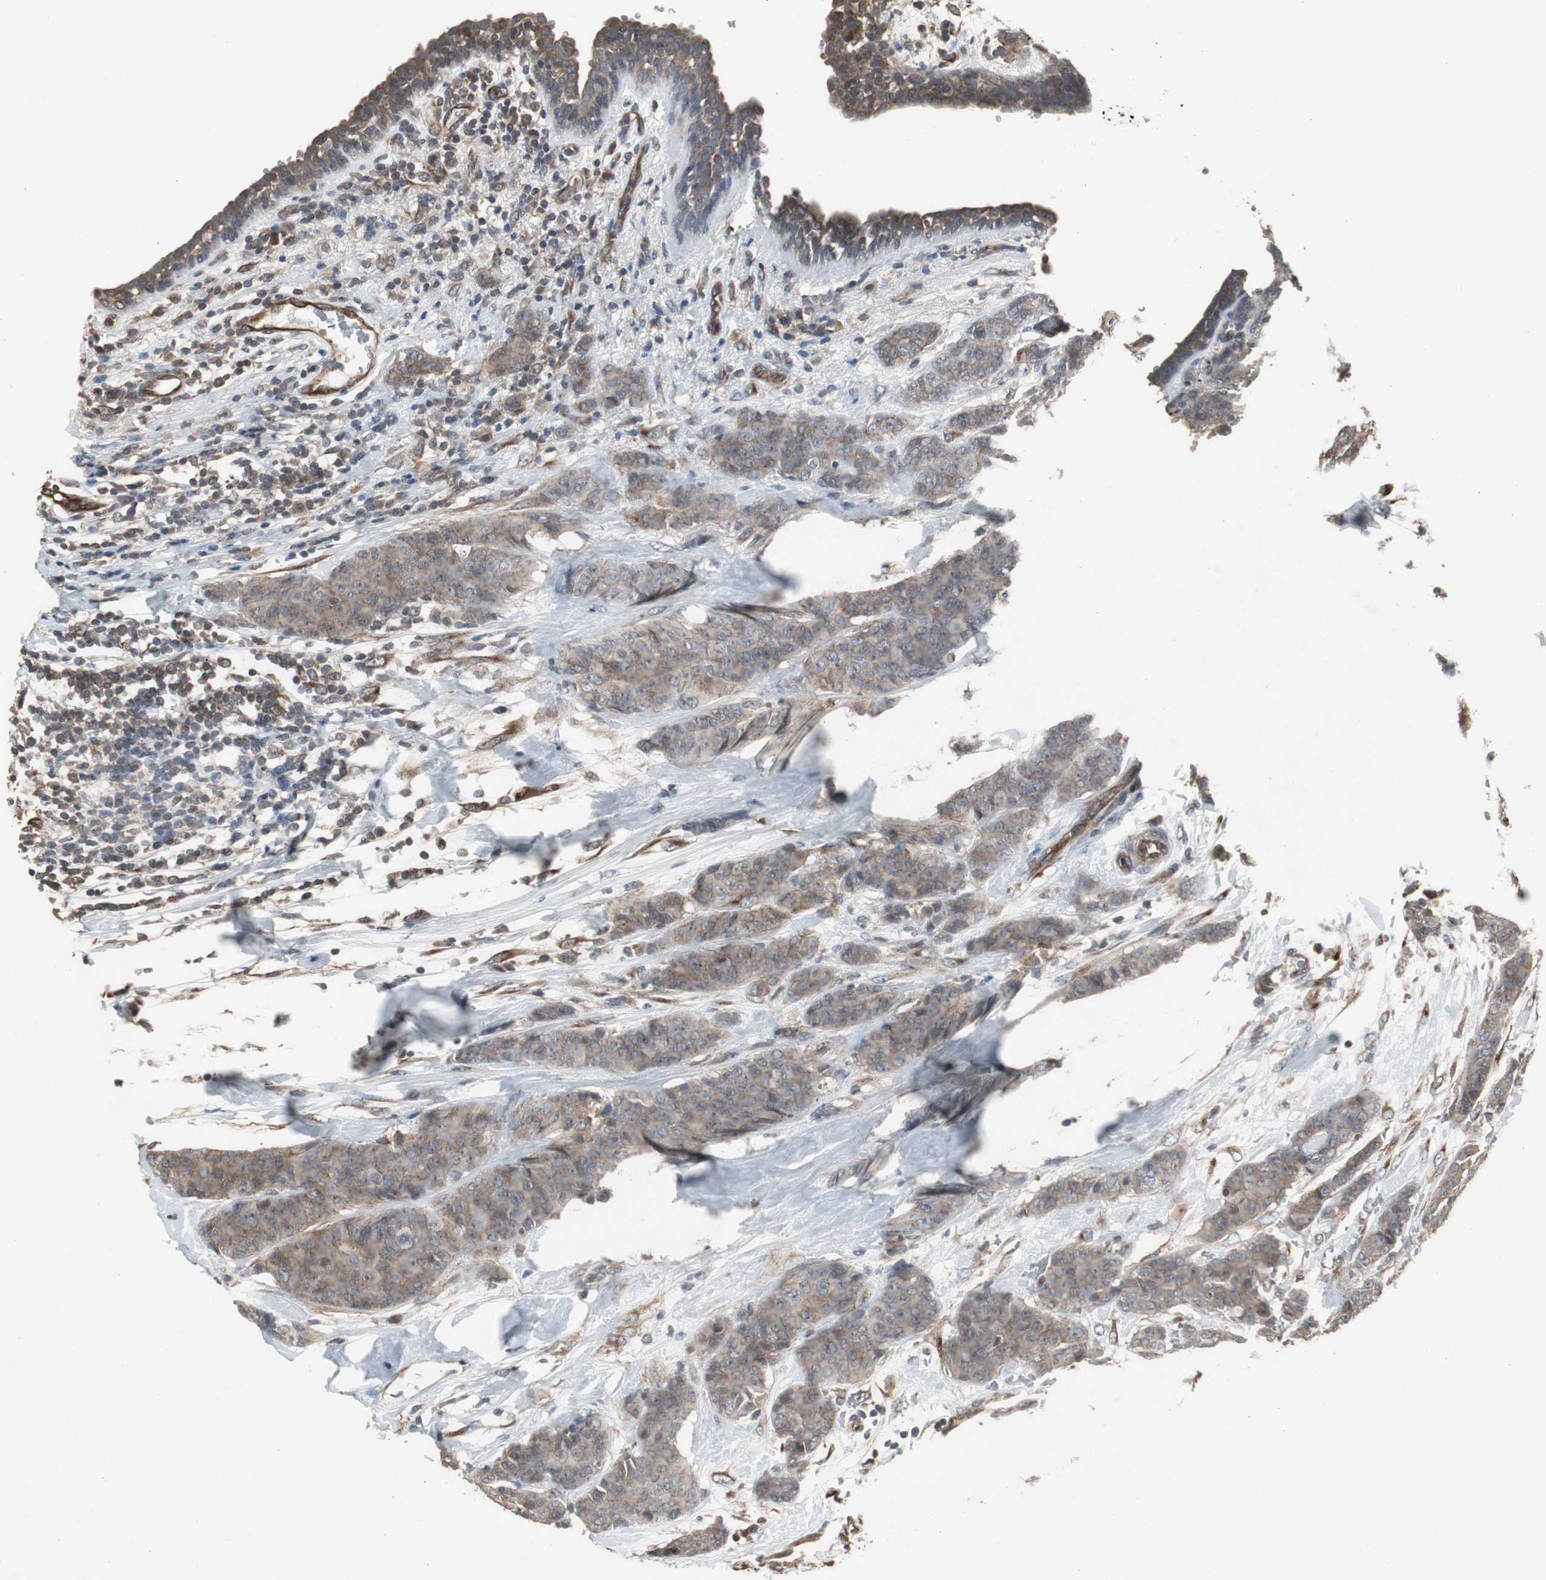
{"staining": {"intensity": "weak", "quantity": ">75%", "location": "cytoplasmic/membranous"}, "tissue": "breast cancer", "cell_type": "Tumor cells", "image_type": "cancer", "snomed": [{"axis": "morphology", "description": "Duct carcinoma"}, {"axis": "topography", "description": "Breast"}], "caption": "Tumor cells show low levels of weak cytoplasmic/membranous staining in approximately >75% of cells in human breast cancer (invasive ductal carcinoma). (IHC, brightfield microscopy, high magnification).", "gene": "ATP2B2", "patient": {"sex": "female", "age": 40}}